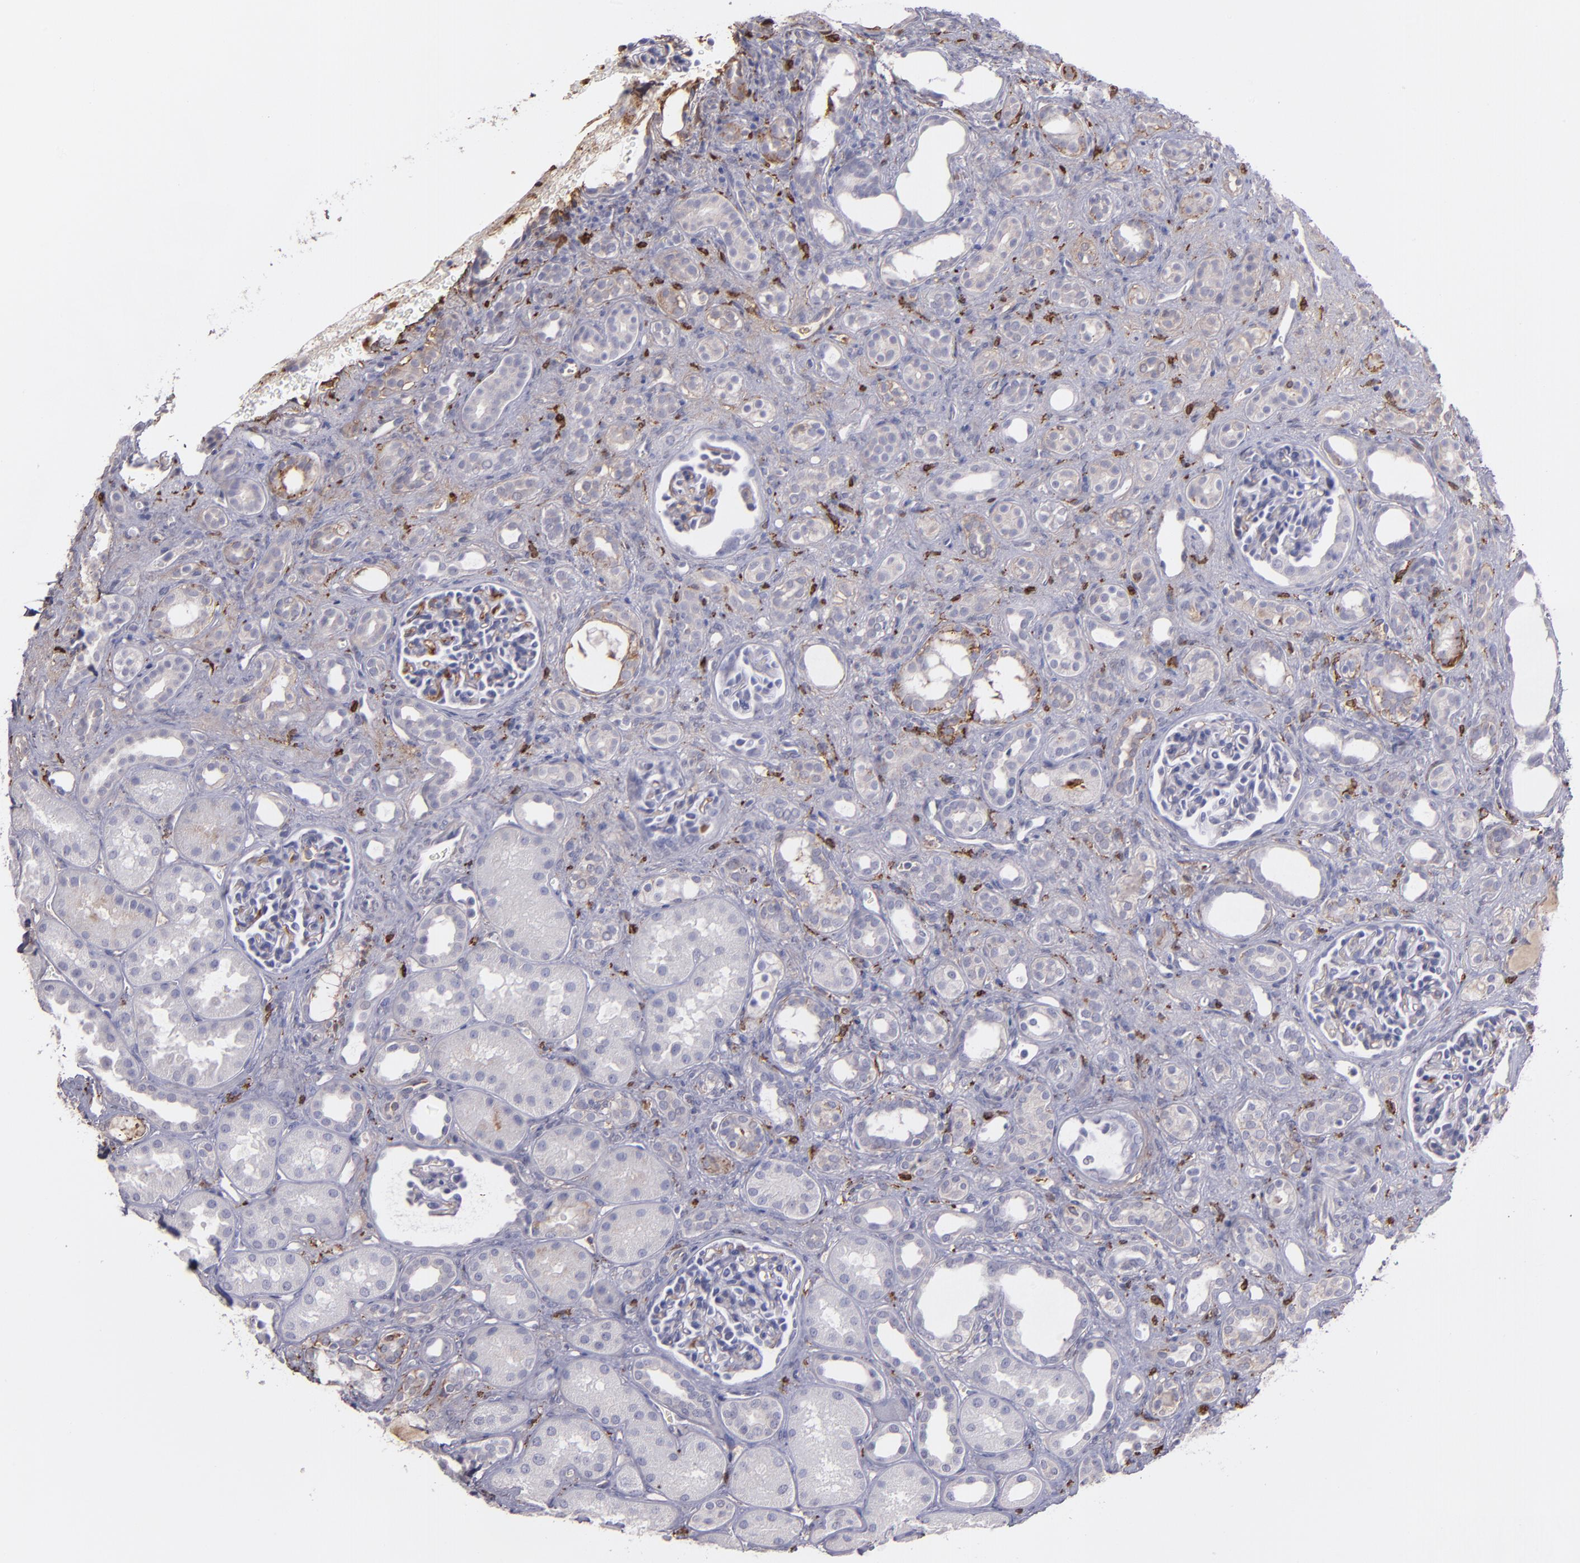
{"staining": {"intensity": "weak", "quantity": "<25%", "location": "cytoplasmic/membranous"}, "tissue": "kidney", "cell_type": "Cells in glomeruli", "image_type": "normal", "snomed": [{"axis": "morphology", "description": "Normal tissue, NOS"}, {"axis": "topography", "description": "Kidney"}], "caption": "Kidney was stained to show a protein in brown. There is no significant positivity in cells in glomeruli. (DAB (3,3'-diaminobenzidine) IHC with hematoxylin counter stain).", "gene": "C1QA", "patient": {"sex": "male", "age": 7}}